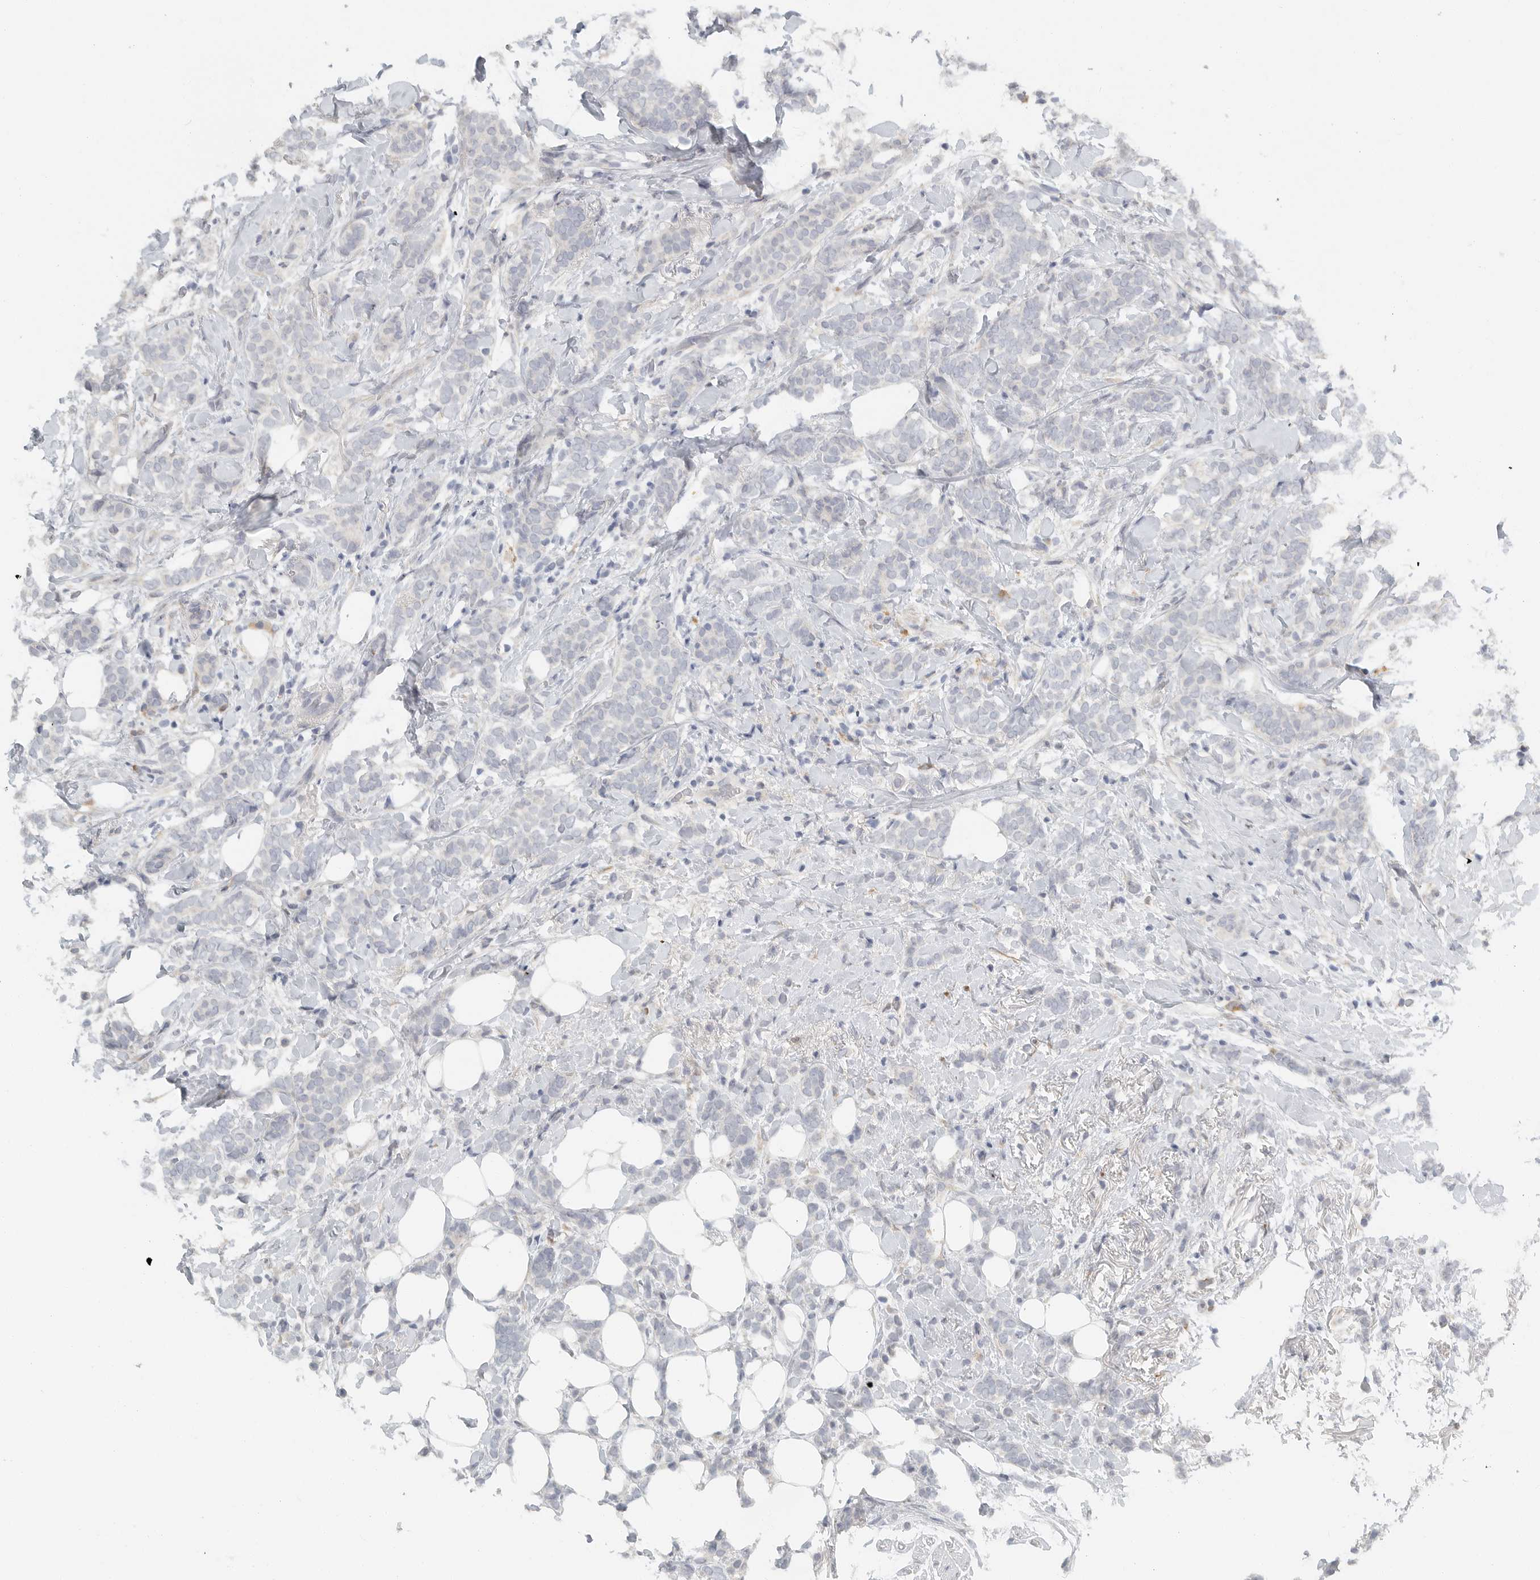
{"staining": {"intensity": "negative", "quantity": "none", "location": "none"}, "tissue": "breast cancer", "cell_type": "Tumor cells", "image_type": "cancer", "snomed": [{"axis": "morphology", "description": "Lobular carcinoma"}, {"axis": "topography", "description": "Breast"}], "caption": "Breast cancer (lobular carcinoma) was stained to show a protein in brown. There is no significant positivity in tumor cells.", "gene": "PAM", "patient": {"sex": "female", "age": 50}}